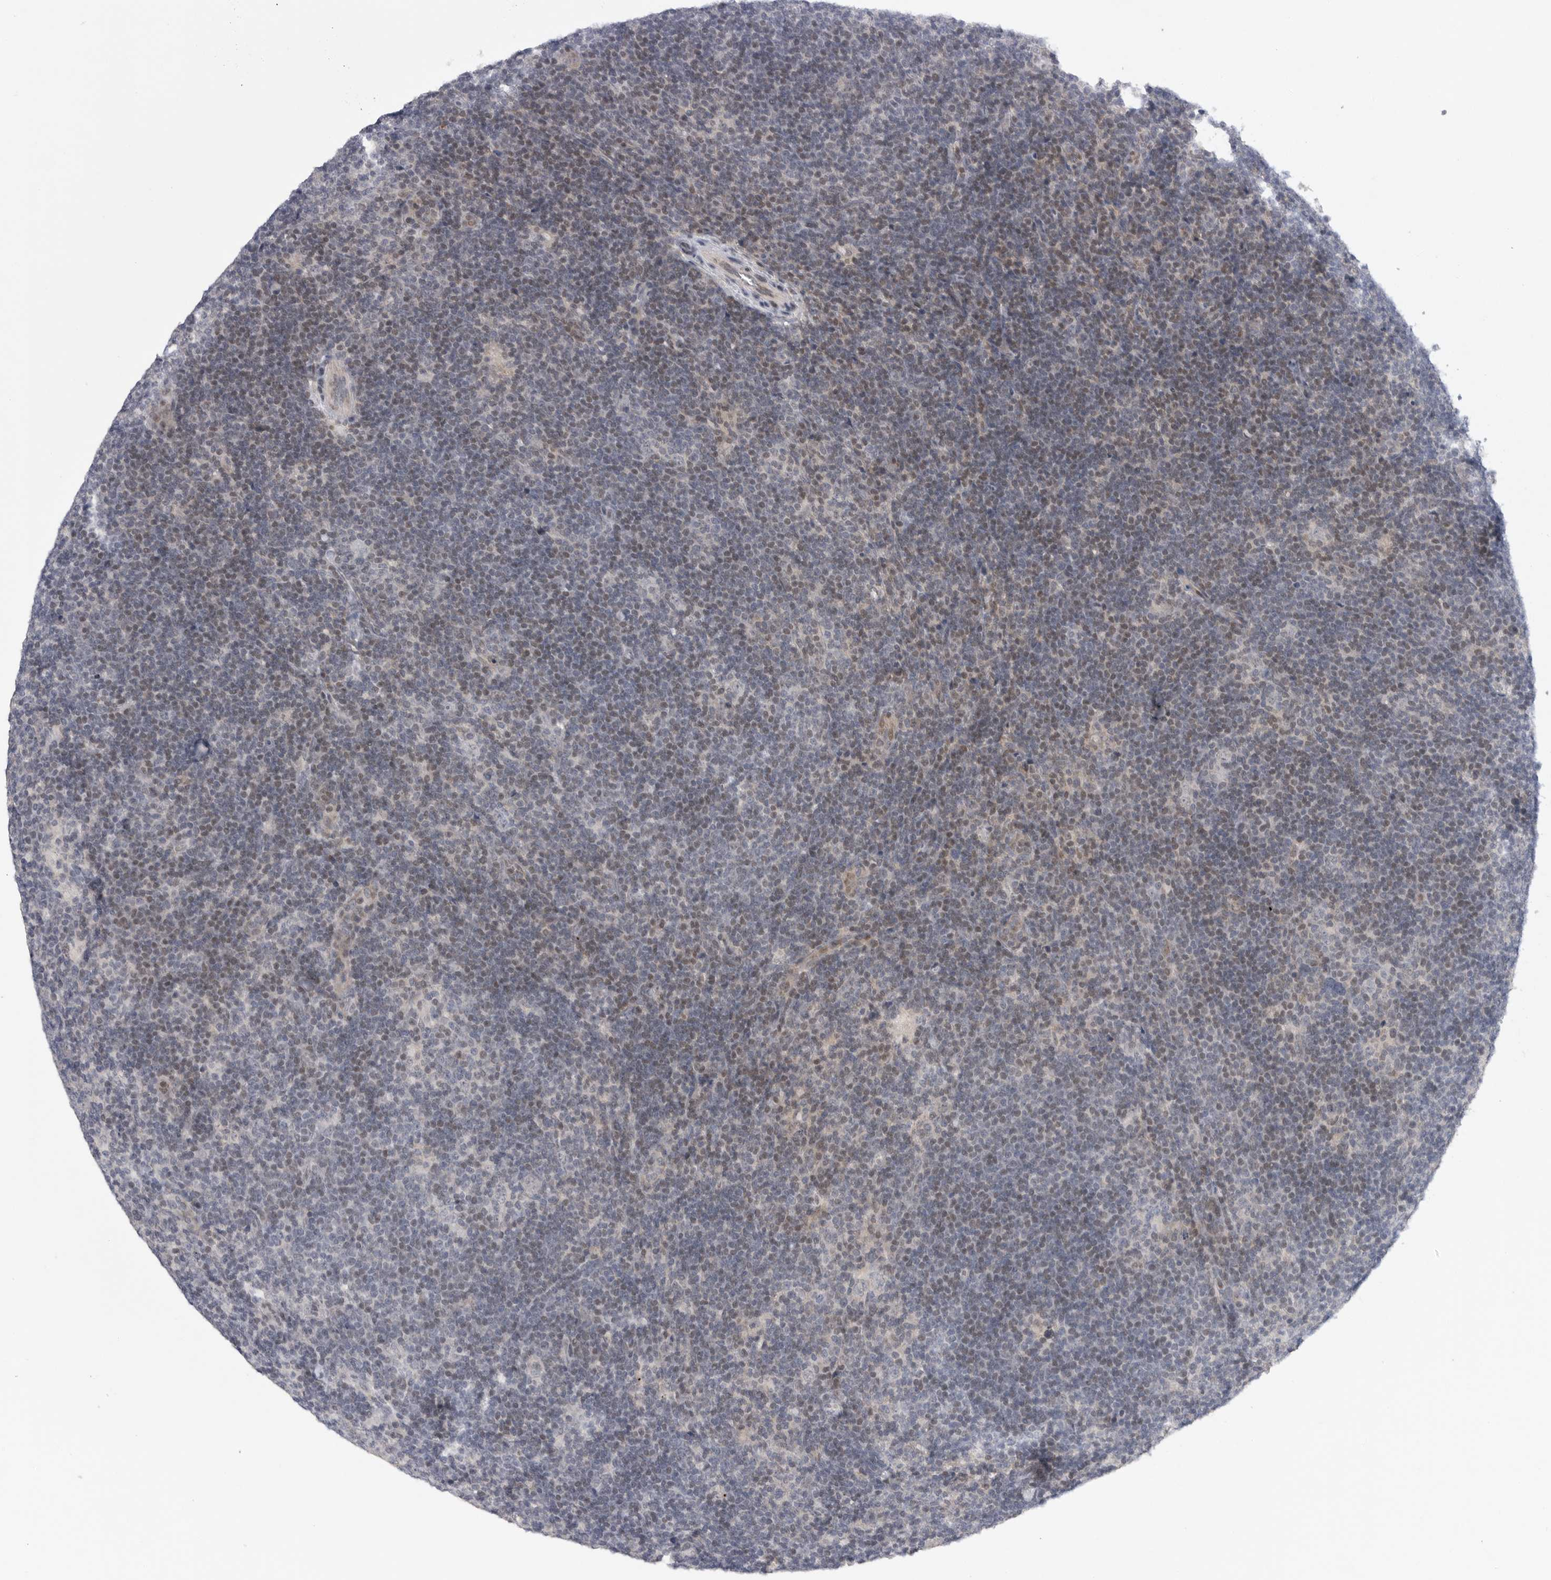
{"staining": {"intensity": "negative", "quantity": "none", "location": "none"}, "tissue": "lymphoma", "cell_type": "Tumor cells", "image_type": "cancer", "snomed": [{"axis": "morphology", "description": "Hodgkin's disease, NOS"}, {"axis": "topography", "description": "Lymph node"}], "caption": "This is a image of IHC staining of Hodgkin's disease, which shows no staining in tumor cells.", "gene": "FBXO43", "patient": {"sex": "female", "age": 57}}